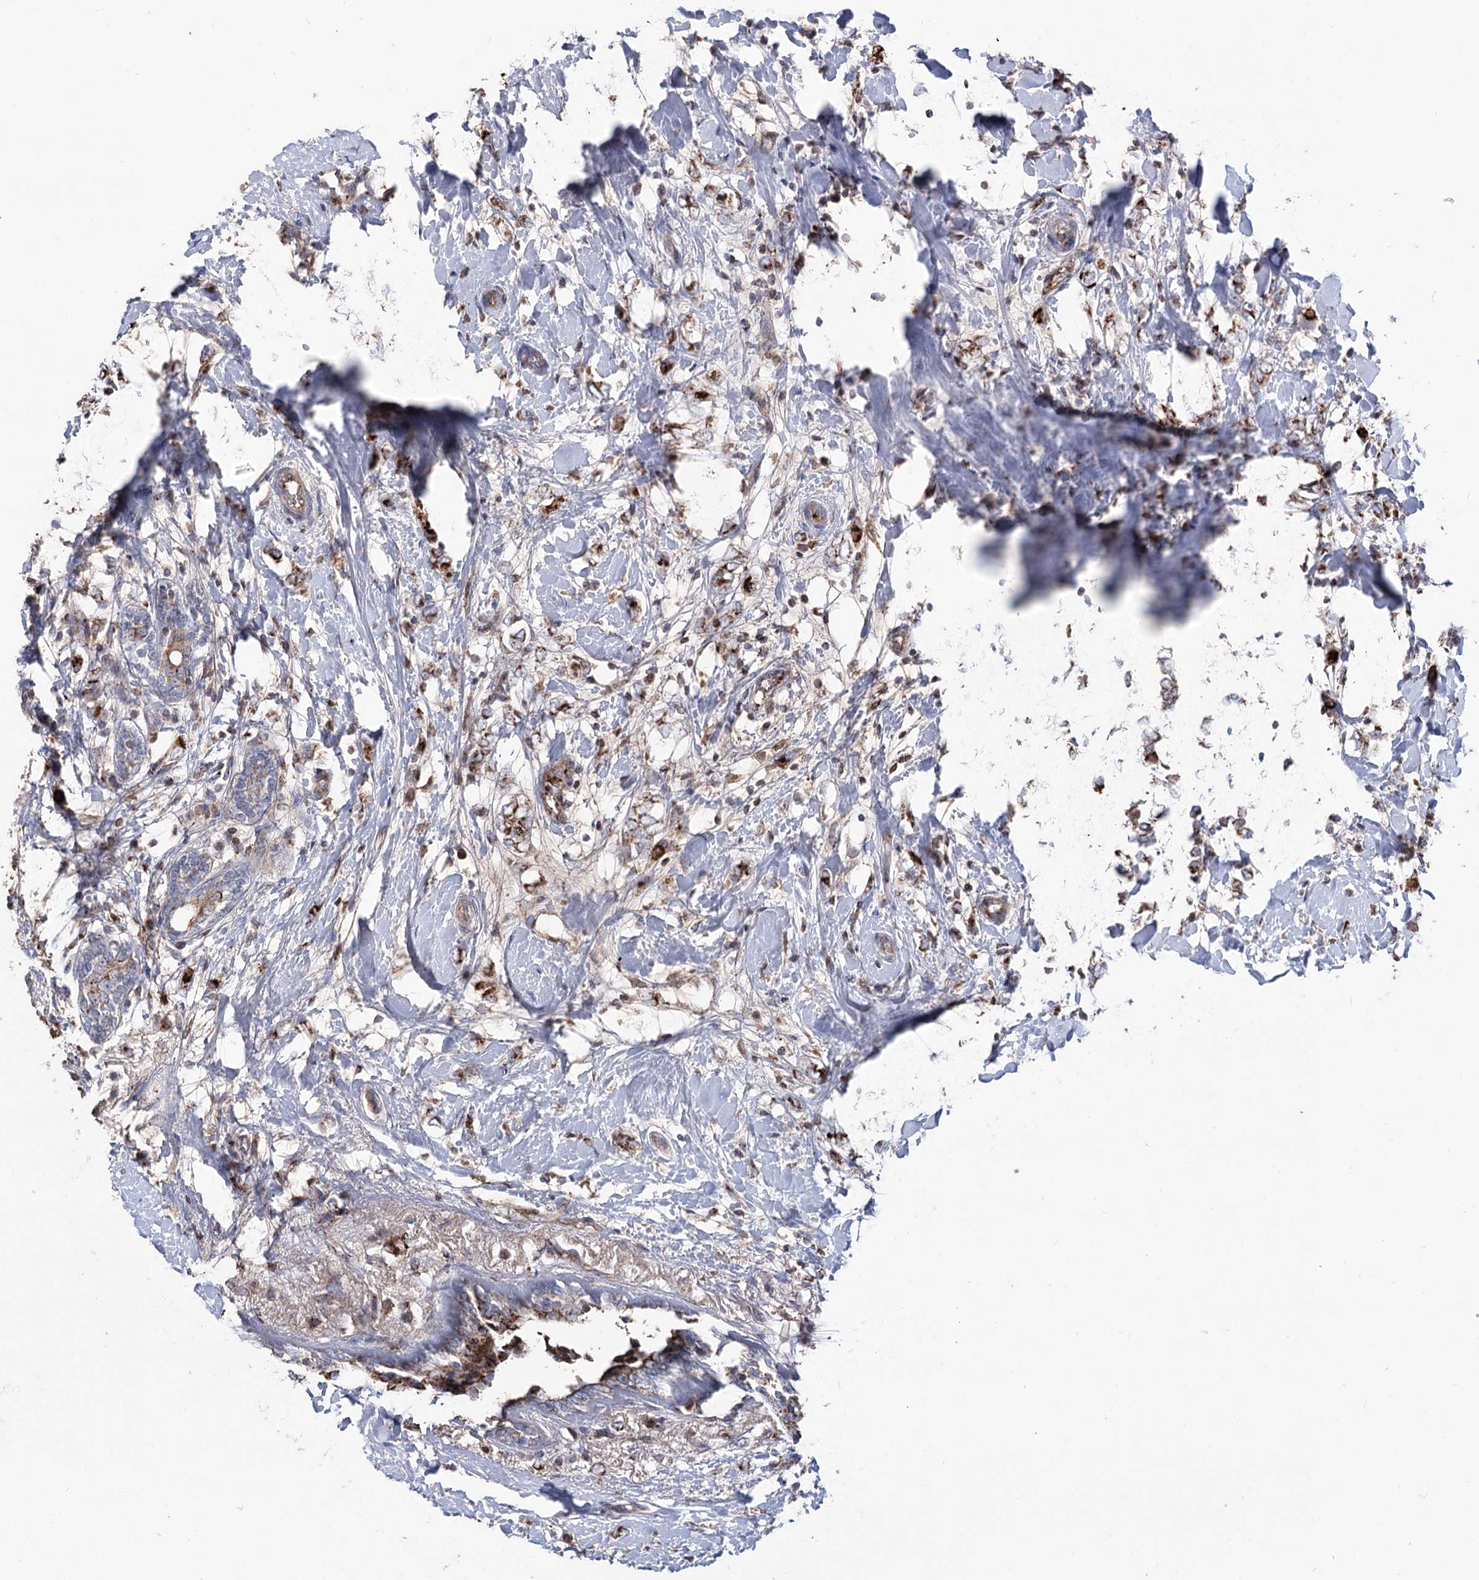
{"staining": {"intensity": "strong", "quantity": ">75%", "location": "cytoplasmic/membranous"}, "tissue": "breast cancer", "cell_type": "Tumor cells", "image_type": "cancer", "snomed": [{"axis": "morphology", "description": "Normal tissue, NOS"}, {"axis": "morphology", "description": "Lobular carcinoma"}, {"axis": "topography", "description": "Breast"}], "caption": "Breast cancer stained with IHC reveals strong cytoplasmic/membranous positivity in approximately >75% of tumor cells.", "gene": "ARHGAP20", "patient": {"sex": "female", "age": 47}}